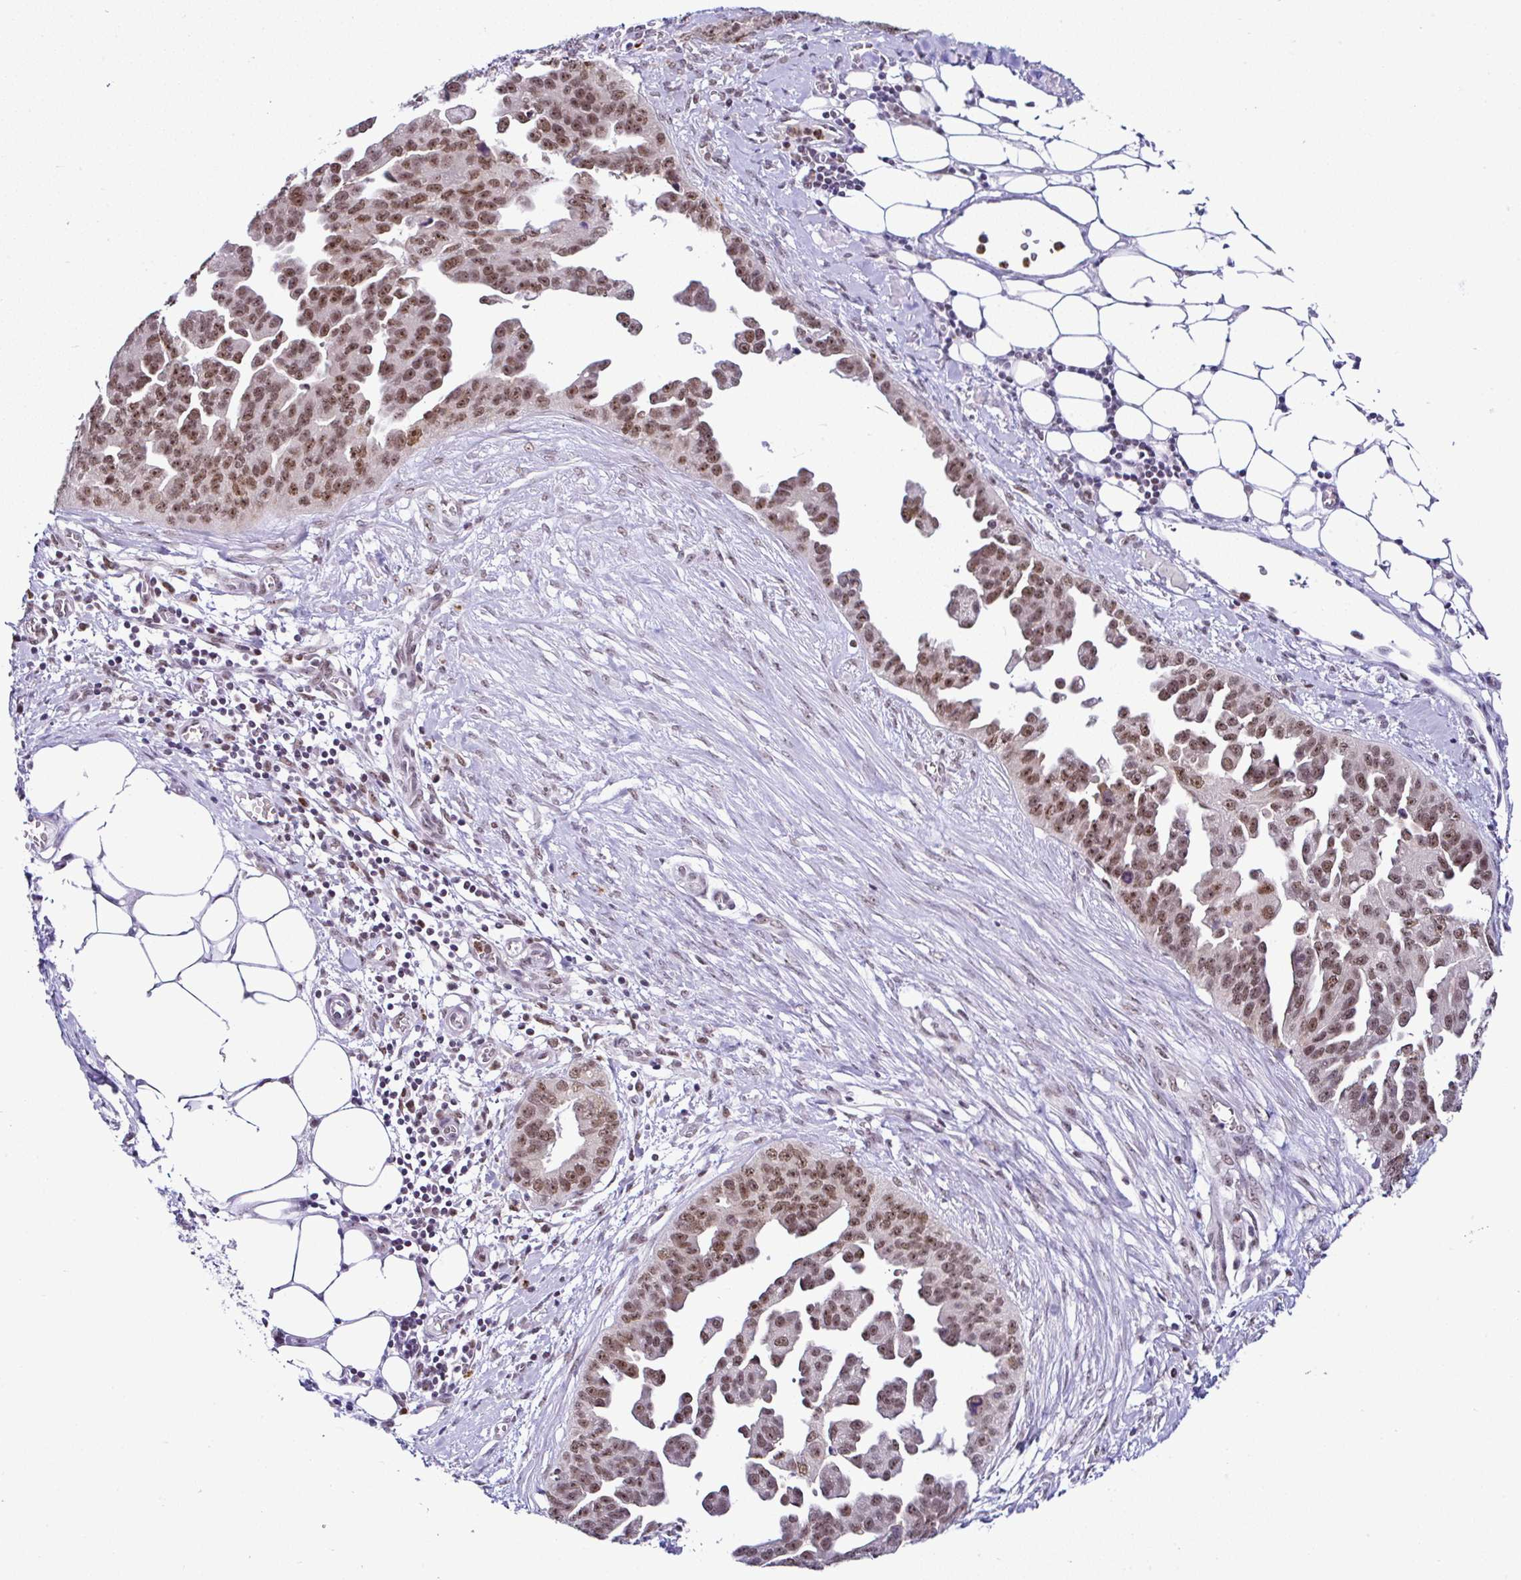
{"staining": {"intensity": "moderate", "quantity": ">75%", "location": "nuclear"}, "tissue": "ovarian cancer", "cell_type": "Tumor cells", "image_type": "cancer", "snomed": [{"axis": "morphology", "description": "Cystadenocarcinoma, serous, NOS"}, {"axis": "topography", "description": "Ovary"}], "caption": "Serous cystadenocarcinoma (ovarian) stained for a protein (brown) shows moderate nuclear positive positivity in about >75% of tumor cells.", "gene": "PTPN2", "patient": {"sex": "female", "age": 75}}